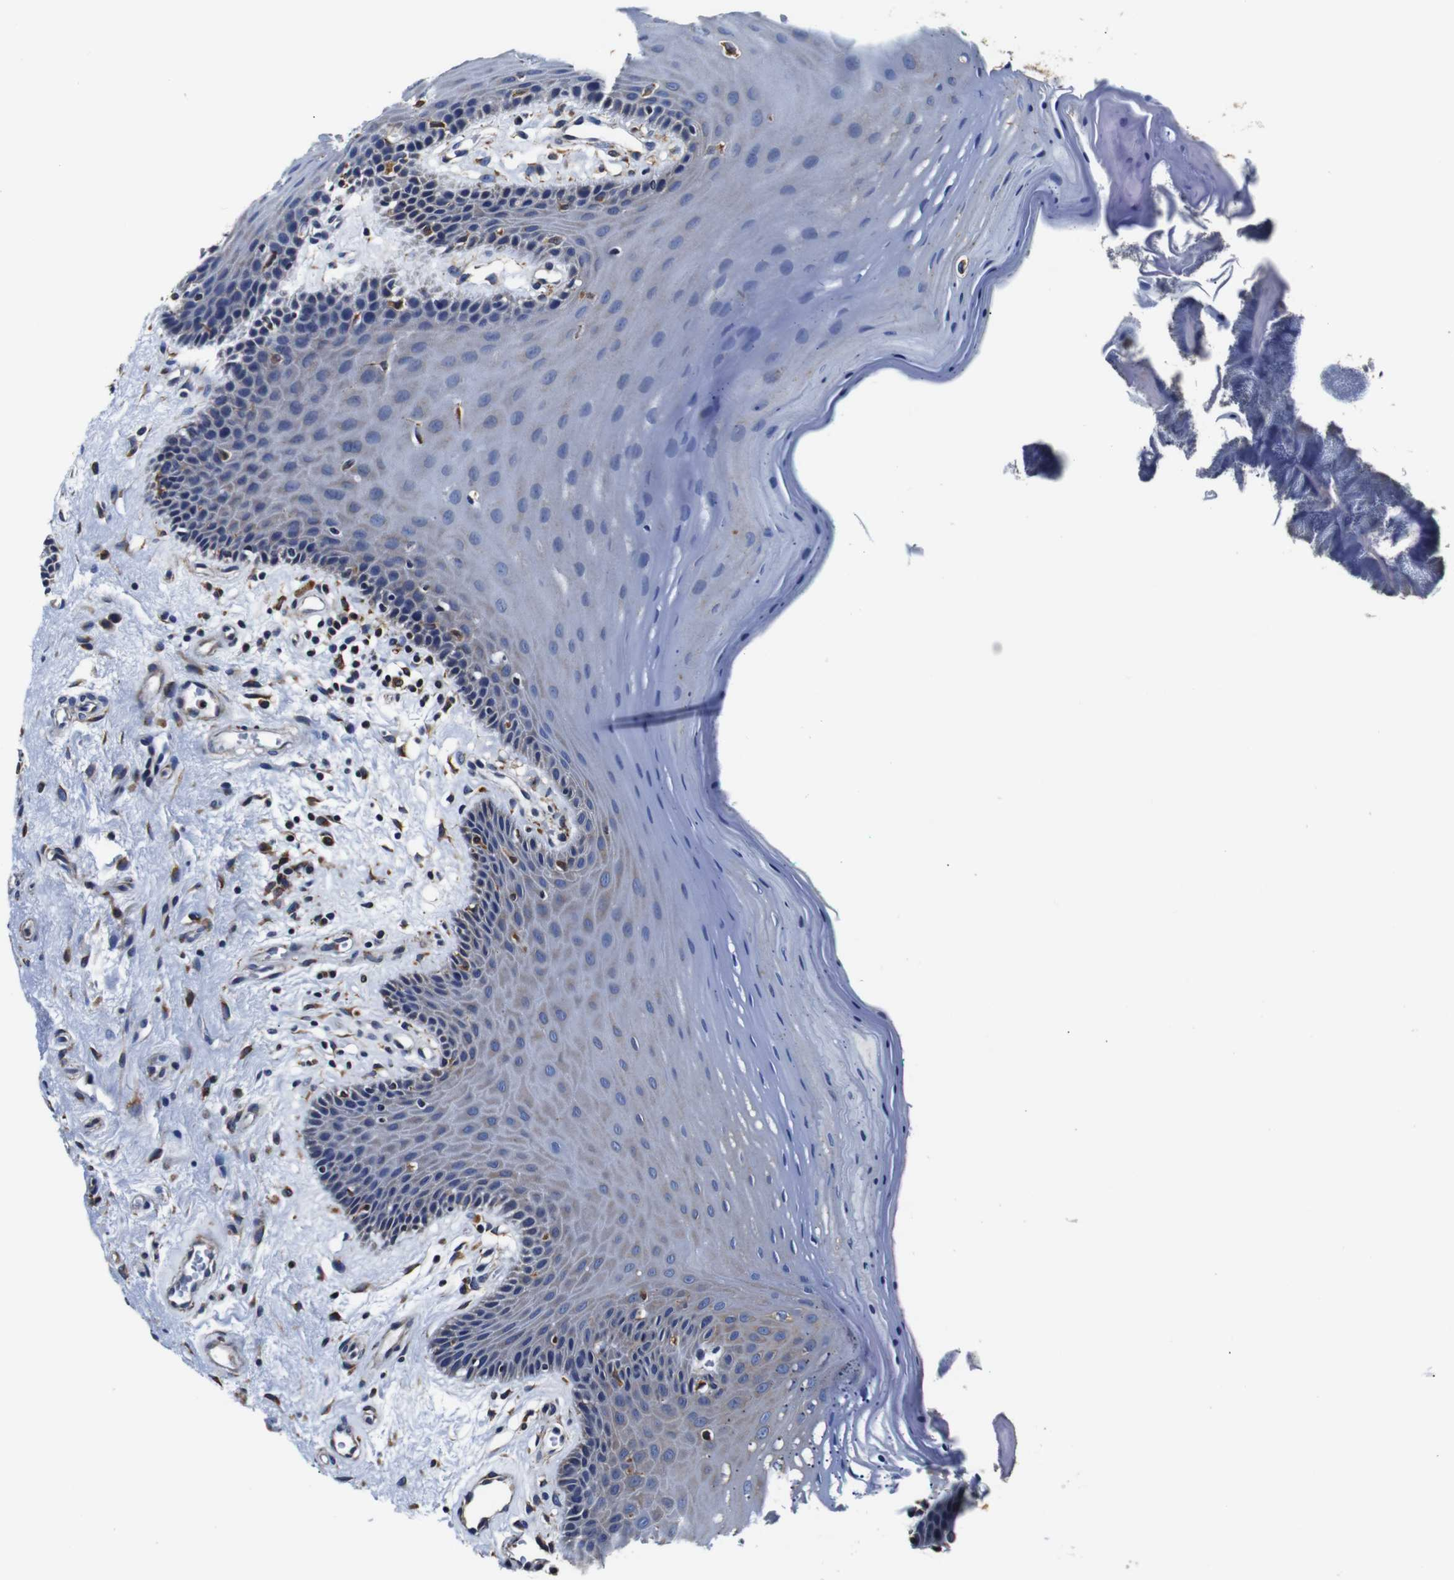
{"staining": {"intensity": "moderate", "quantity": "<25%", "location": "cytoplasmic/membranous"}, "tissue": "oral mucosa", "cell_type": "Squamous epithelial cells", "image_type": "normal", "snomed": [{"axis": "morphology", "description": "Normal tissue, NOS"}, {"axis": "topography", "description": "Skeletal muscle"}, {"axis": "topography", "description": "Oral tissue"}], "caption": "The image reveals a brown stain indicating the presence of a protein in the cytoplasmic/membranous of squamous epithelial cells in oral mucosa.", "gene": "PPIB", "patient": {"sex": "male", "age": 58}}